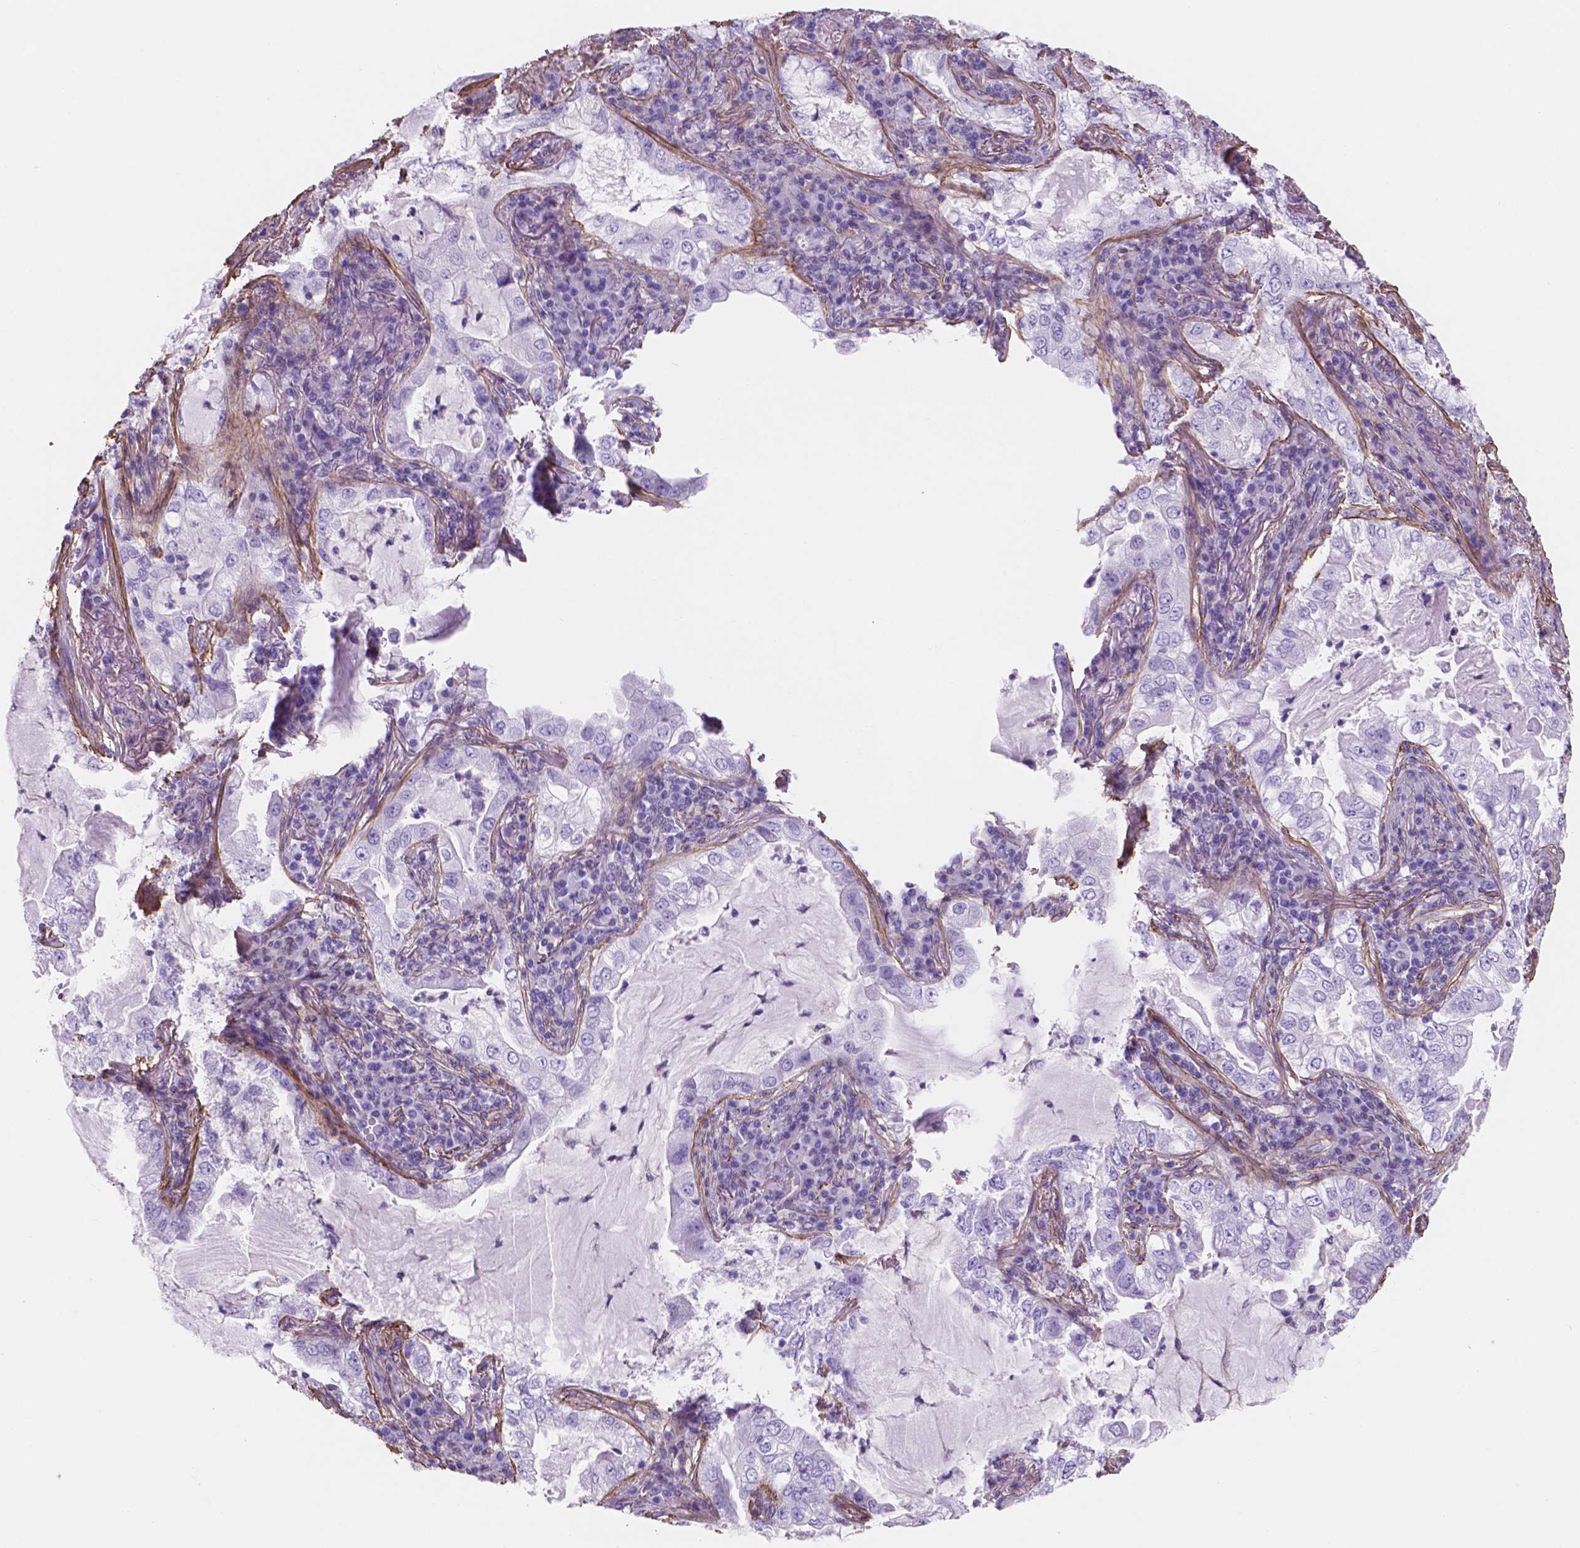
{"staining": {"intensity": "negative", "quantity": "none", "location": "none"}, "tissue": "lung cancer", "cell_type": "Tumor cells", "image_type": "cancer", "snomed": [{"axis": "morphology", "description": "Adenocarcinoma, NOS"}, {"axis": "topography", "description": "Lung"}], "caption": "This is an immunohistochemistry histopathology image of human lung cancer (adenocarcinoma). There is no expression in tumor cells.", "gene": "TOR2A", "patient": {"sex": "female", "age": 73}}